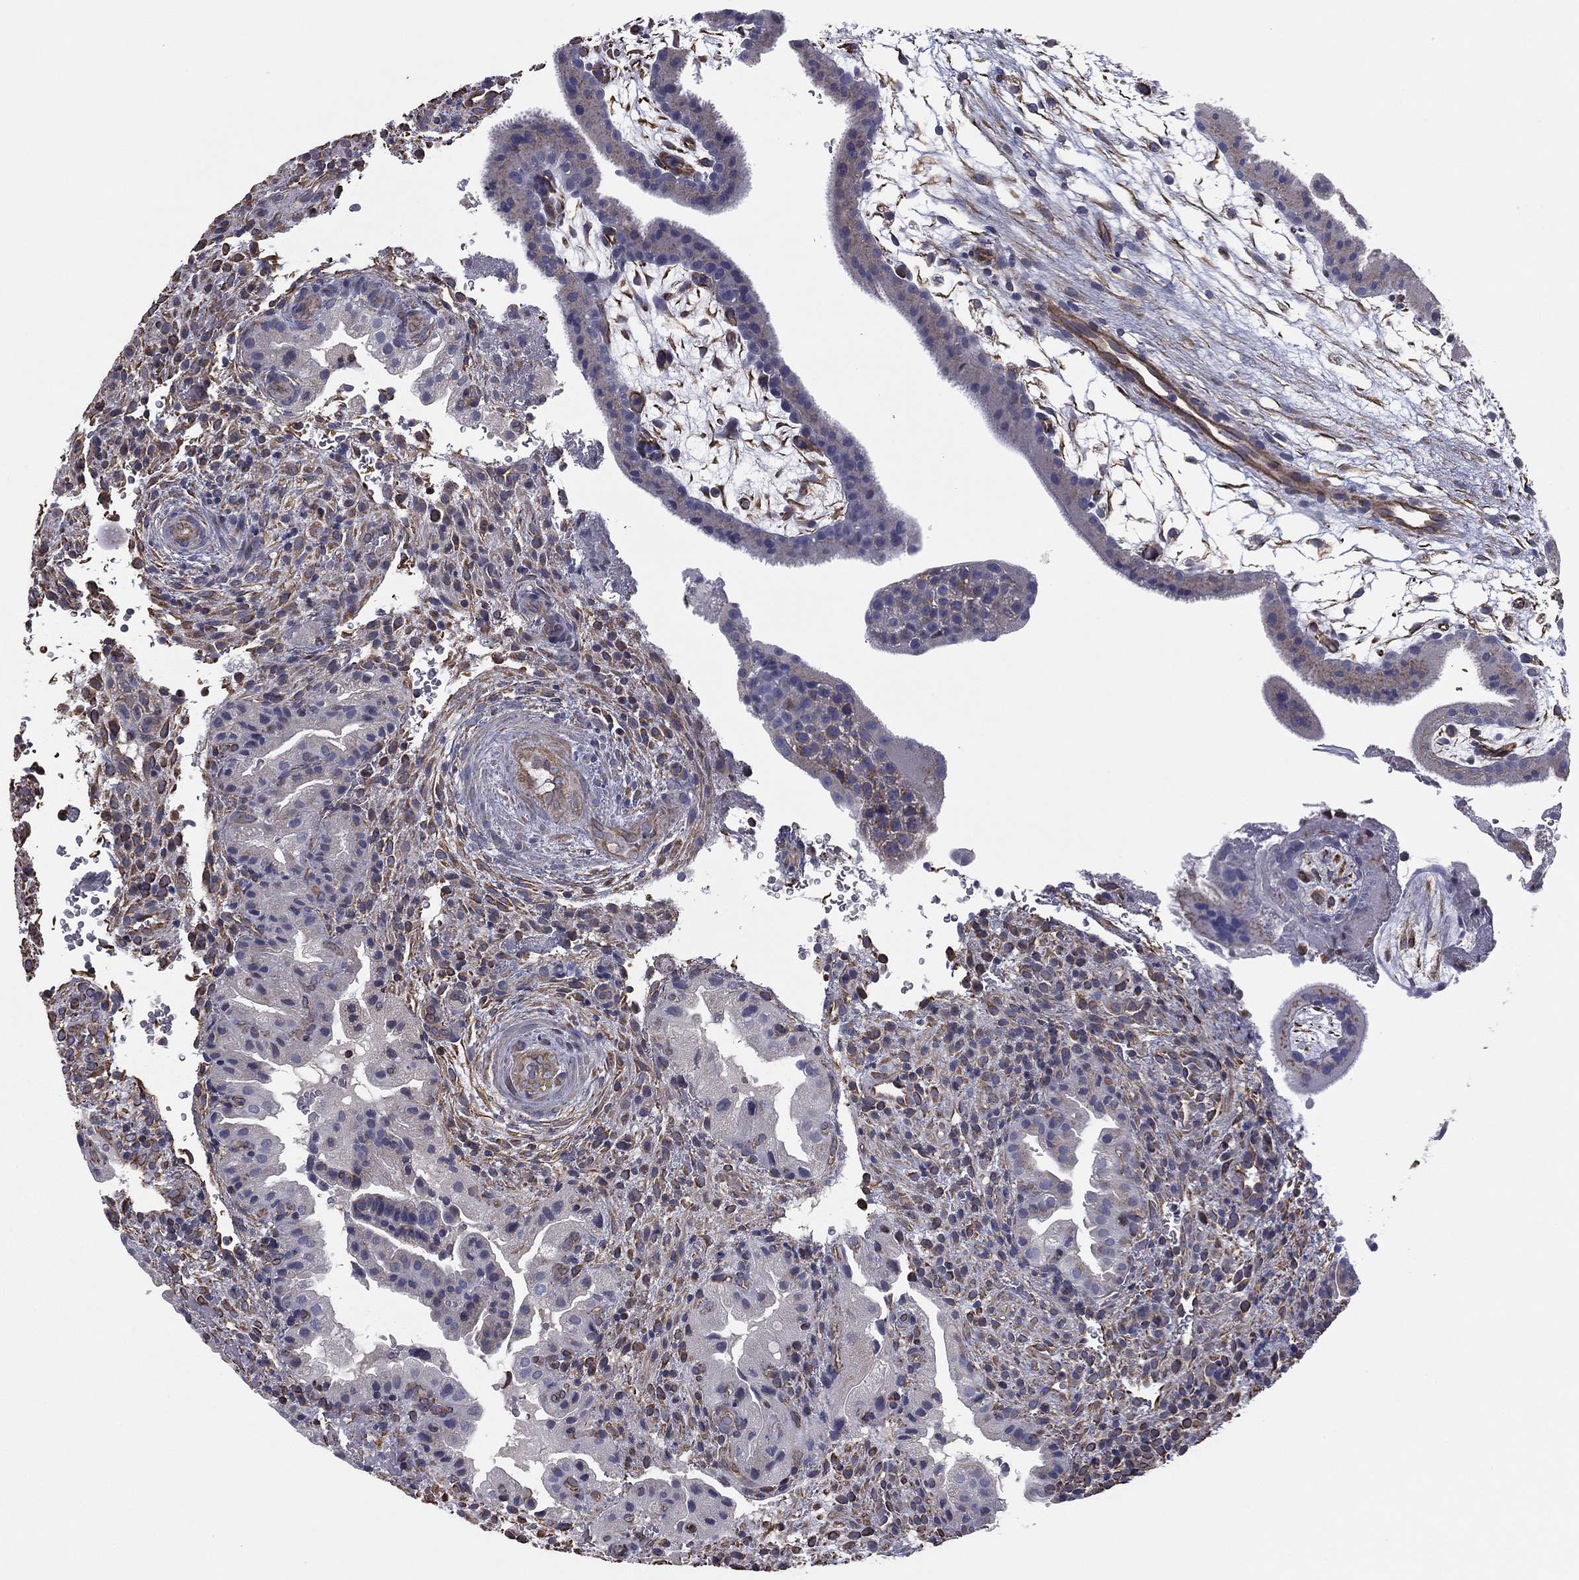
{"staining": {"intensity": "negative", "quantity": "none", "location": "none"}, "tissue": "placenta", "cell_type": "Decidual cells", "image_type": "normal", "snomed": [{"axis": "morphology", "description": "Normal tissue, NOS"}, {"axis": "topography", "description": "Placenta"}], "caption": "High magnification brightfield microscopy of benign placenta stained with DAB (brown) and counterstained with hematoxylin (blue): decidual cells show no significant expression. The staining was performed using DAB (3,3'-diaminobenzidine) to visualize the protein expression in brown, while the nuclei were stained in blue with hematoxylin (Magnification: 20x).", "gene": "SCUBE1", "patient": {"sex": "female", "age": 19}}